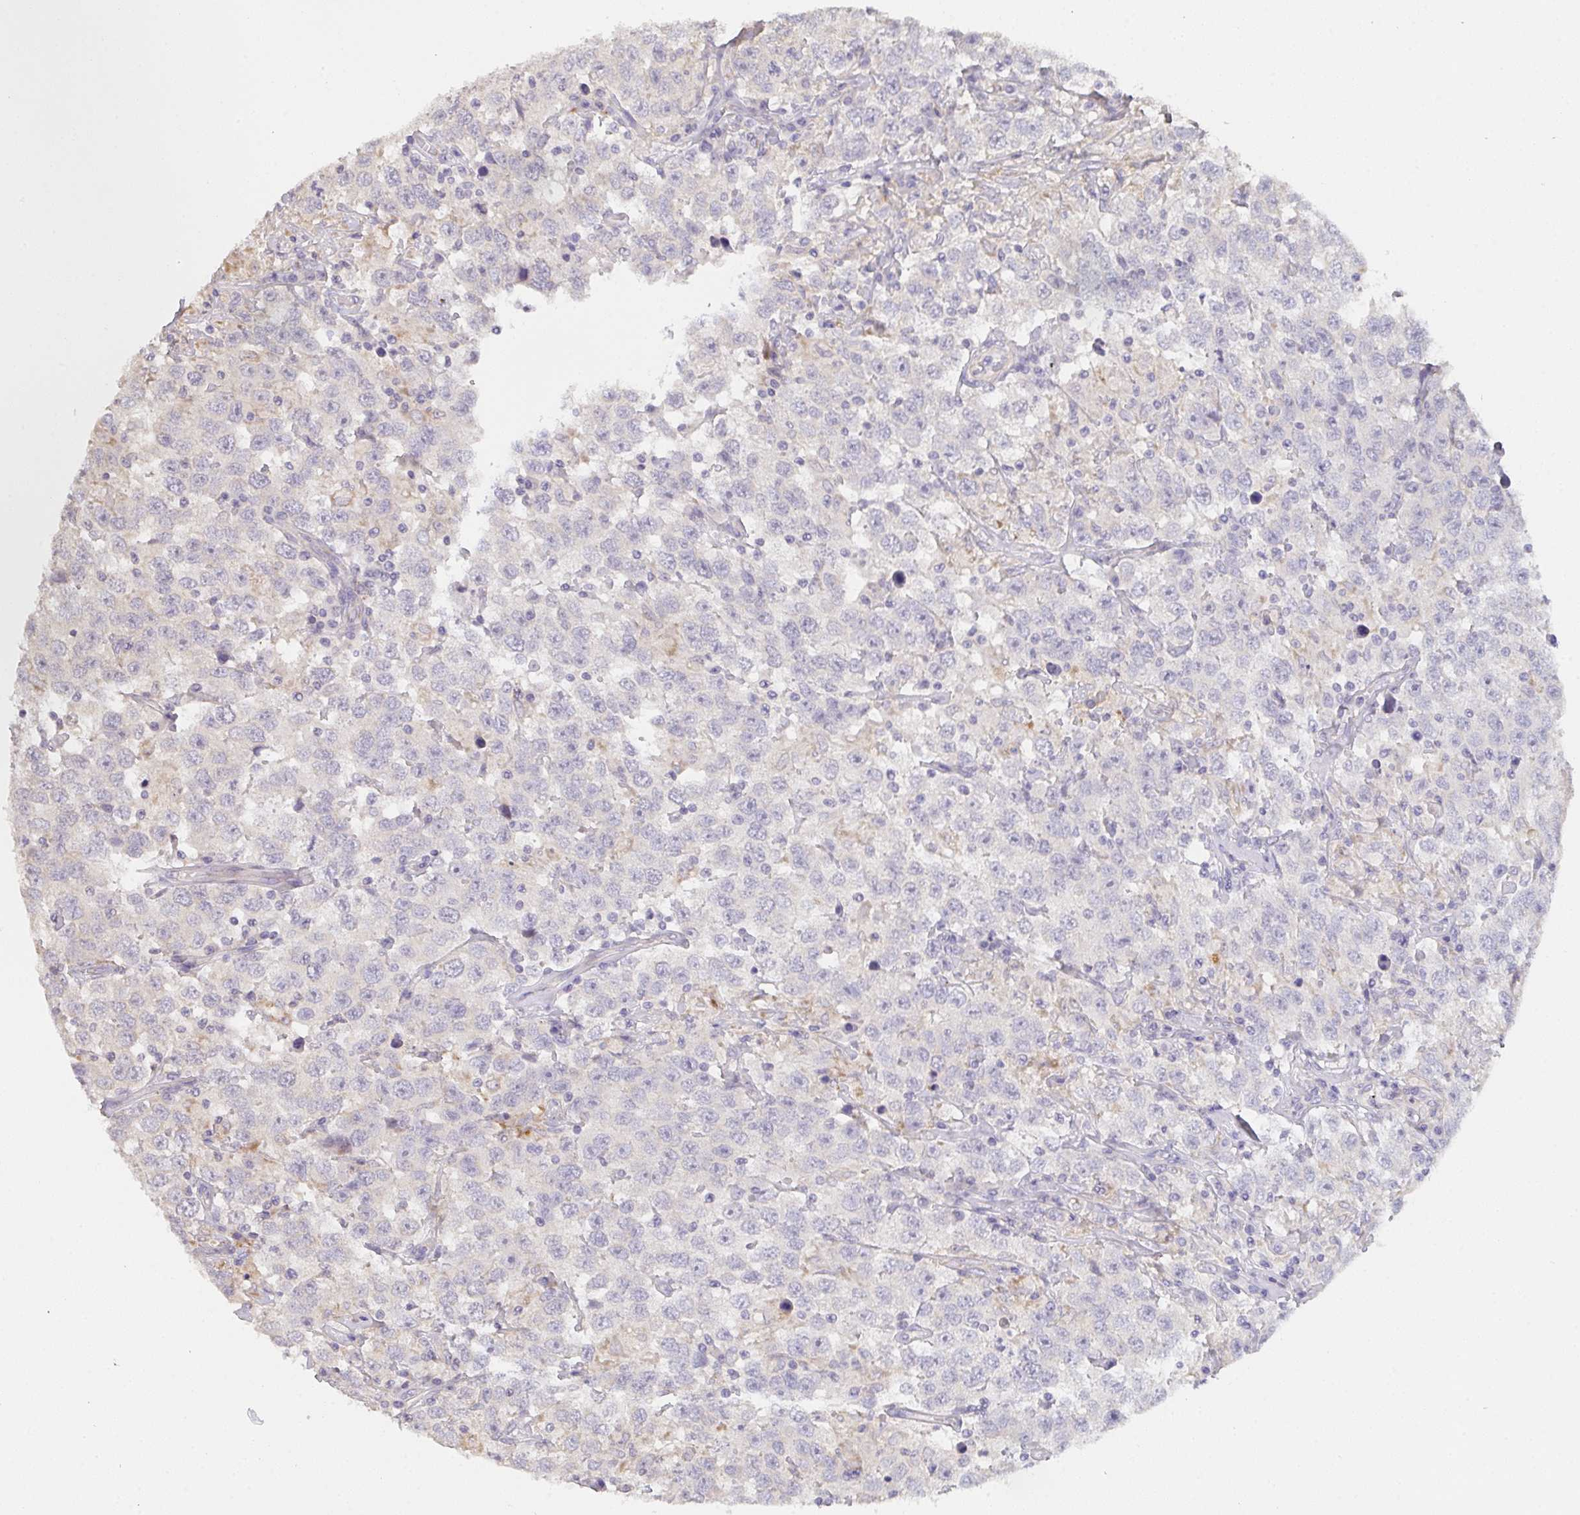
{"staining": {"intensity": "negative", "quantity": "none", "location": "none"}, "tissue": "testis cancer", "cell_type": "Tumor cells", "image_type": "cancer", "snomed": [{"axis": "morphology", "description": "Seminoma, NOS"}, {"axis": "topography", "description": "Testis"}], "caption": "The immunohistochemistry (IHC) photomicrograph has no significant positivity in tumor cells of seminoma (testis) tissue.", "gene": "TMEM219", "patient": {"sex": "male", "age": 41}}